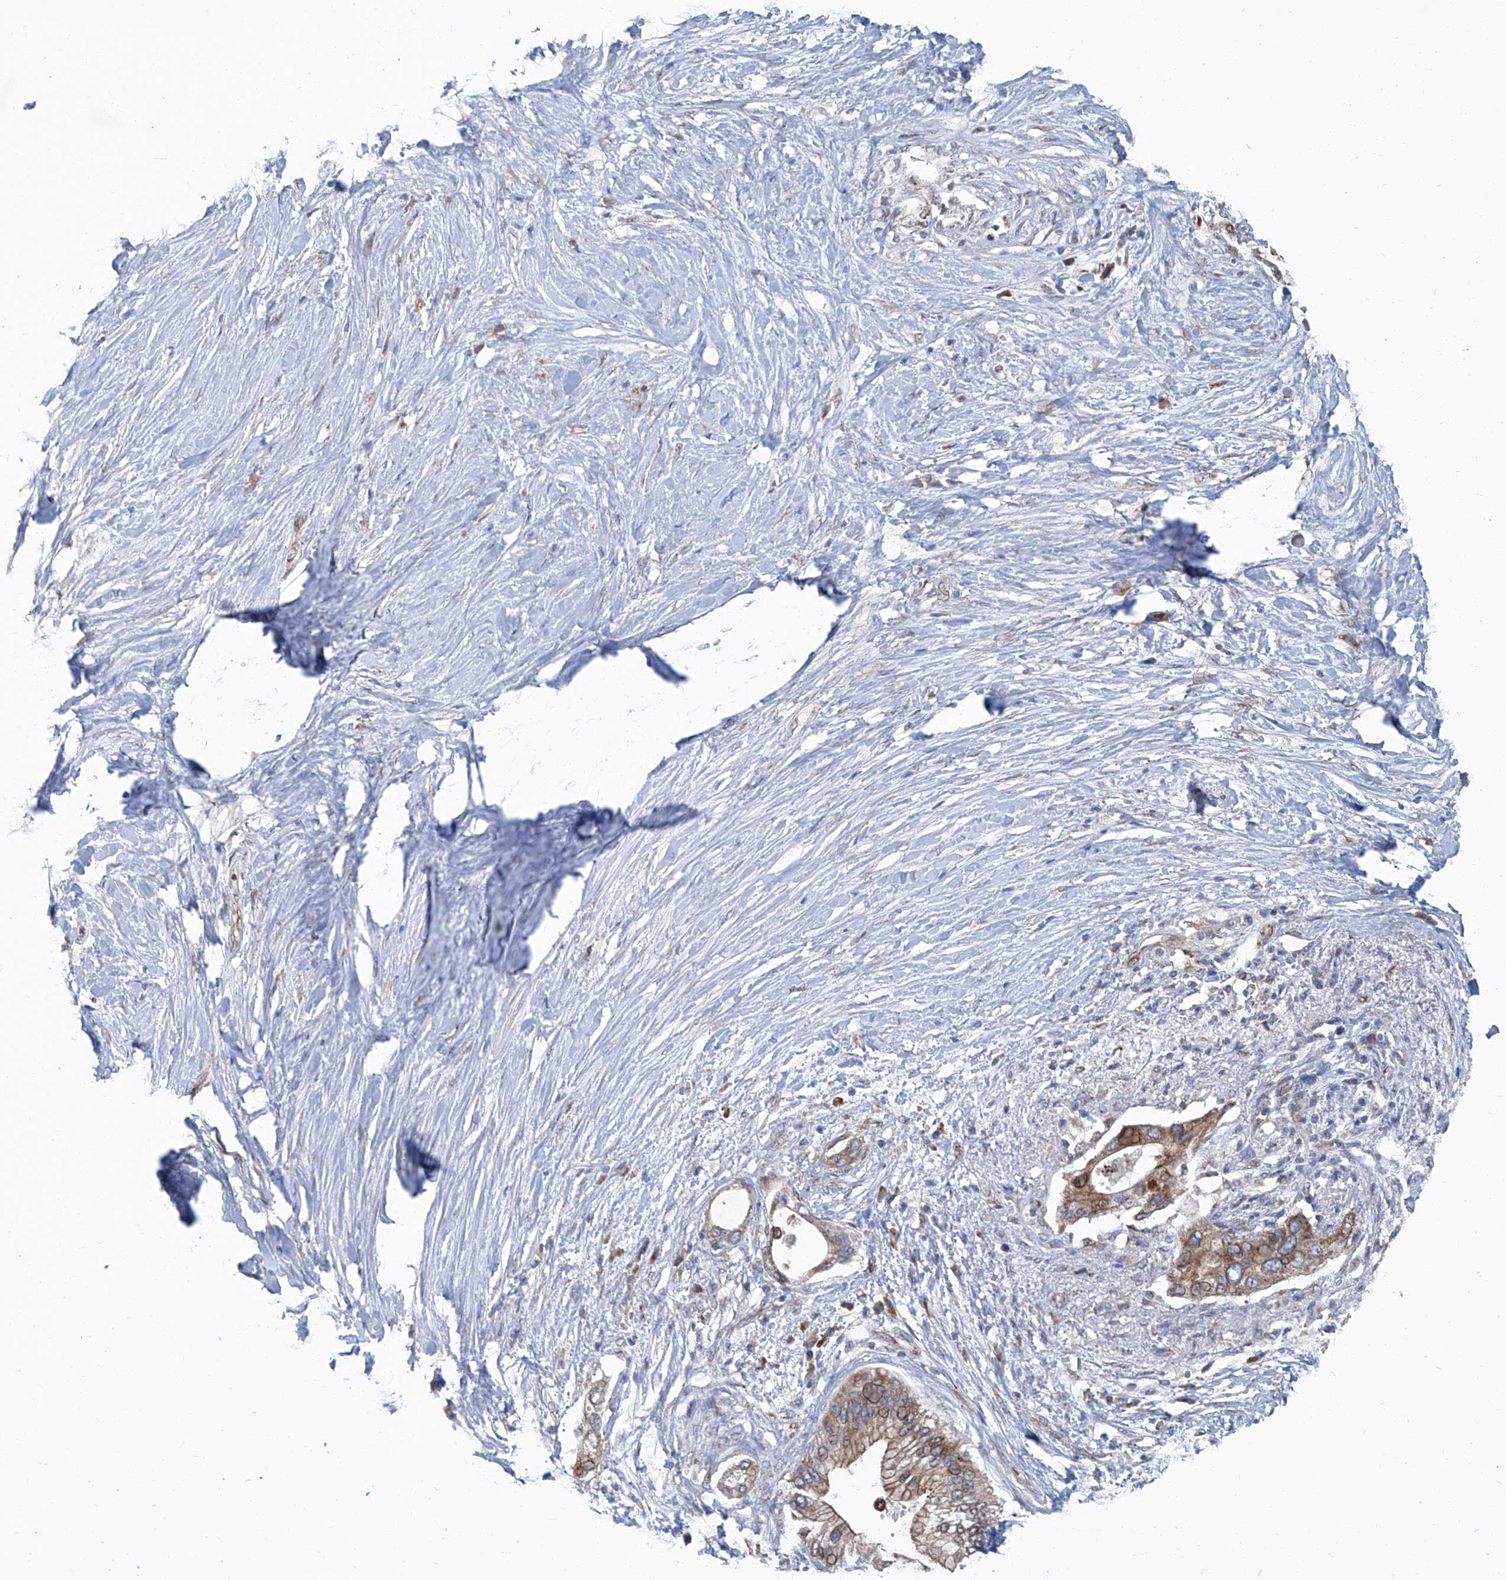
{"staining": {"intensity": "moderate", "quantity": ">75%", "location": "cytoplasmic/membranous,nuclear"}, "tissue": "pancreatic cancer", "cell_type": "Tumor cells", "image_type": "cancer", "snomed": [{"axis": "morphology", "description": "Normal tissue, NOS"}, {"axis": "morphology", "description": "Adenocarcinoma, NOS"}, {"axis": "topography", "description": "Pancreas"}, {"axis": "topography", "description": "Peripheral nerve tissue"}], "caption": "There is medium levels of moderate cytoplasmic/membranous and nuclear positivity in tumor cells of pancreatic cancer (adenocarcinoma), as demonstrated by immunohistochemical staining (brown color).", "gene": "GPR132", "patient": {"sex": "male", "age": 59}}